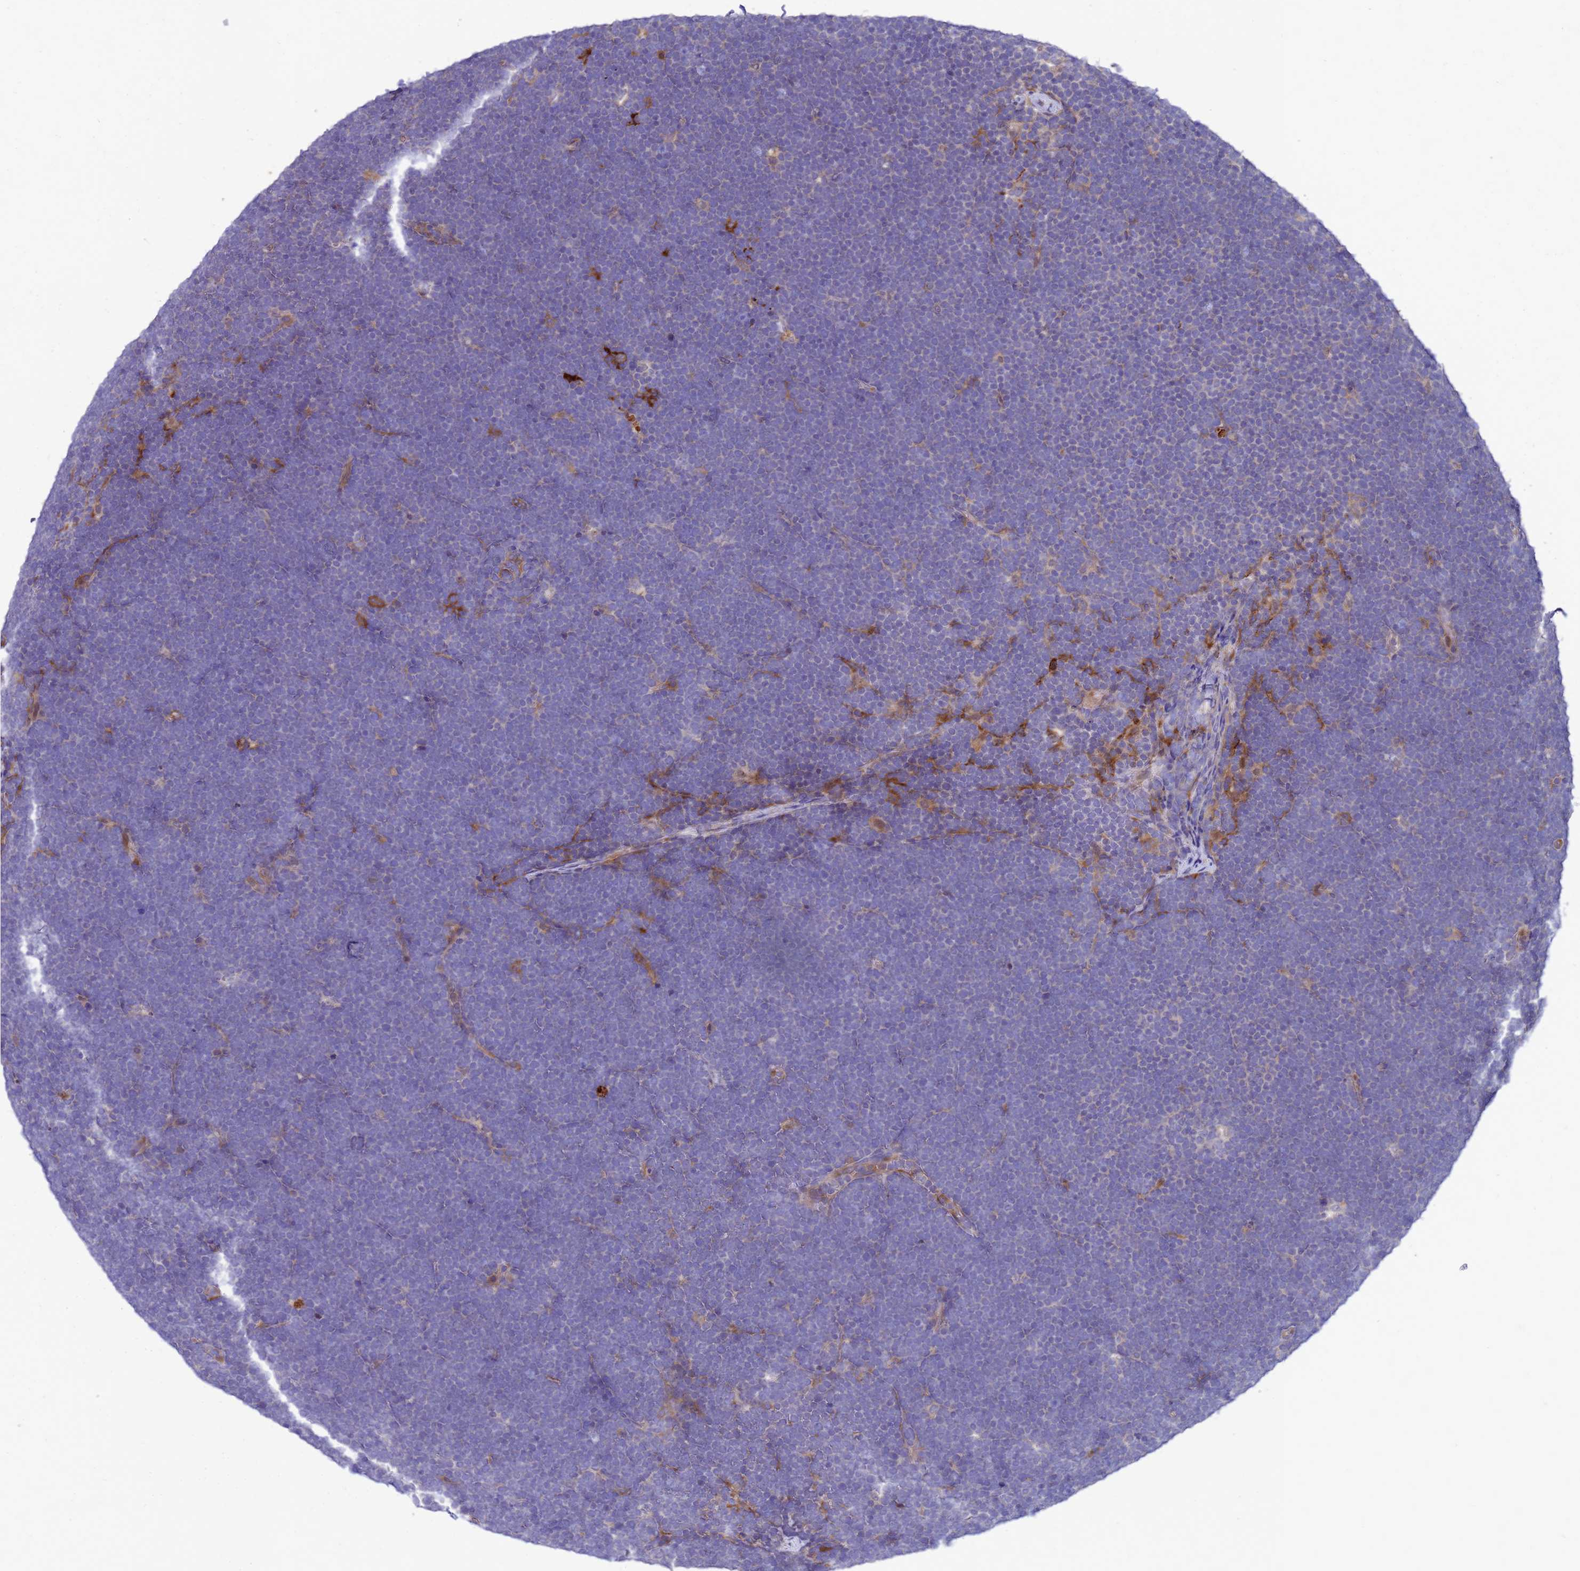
{"staining": {"intensity": "negative", "quantity": "none", "location": "none"}, "tissue": "lymphoma", "cell_type": "Tumor cells", "image_type": "cancer", "snomed": [{"axis": "morphology", "description": "Malignant lymphoma, non-Hodgkin's type, High grade"}, {"axis": "topography", "description": "Lymph node"}], "caption": "An IHC photomicrograph of malignant lymphoma, non-Hodgkin's type (high-grade) is shown. There is no staining in tumor cells of malignant lymphoma, non-Hodgkin's type (high-grade).", "gene": "RNF215", "patient": {"sex": "male", "age": 13}}